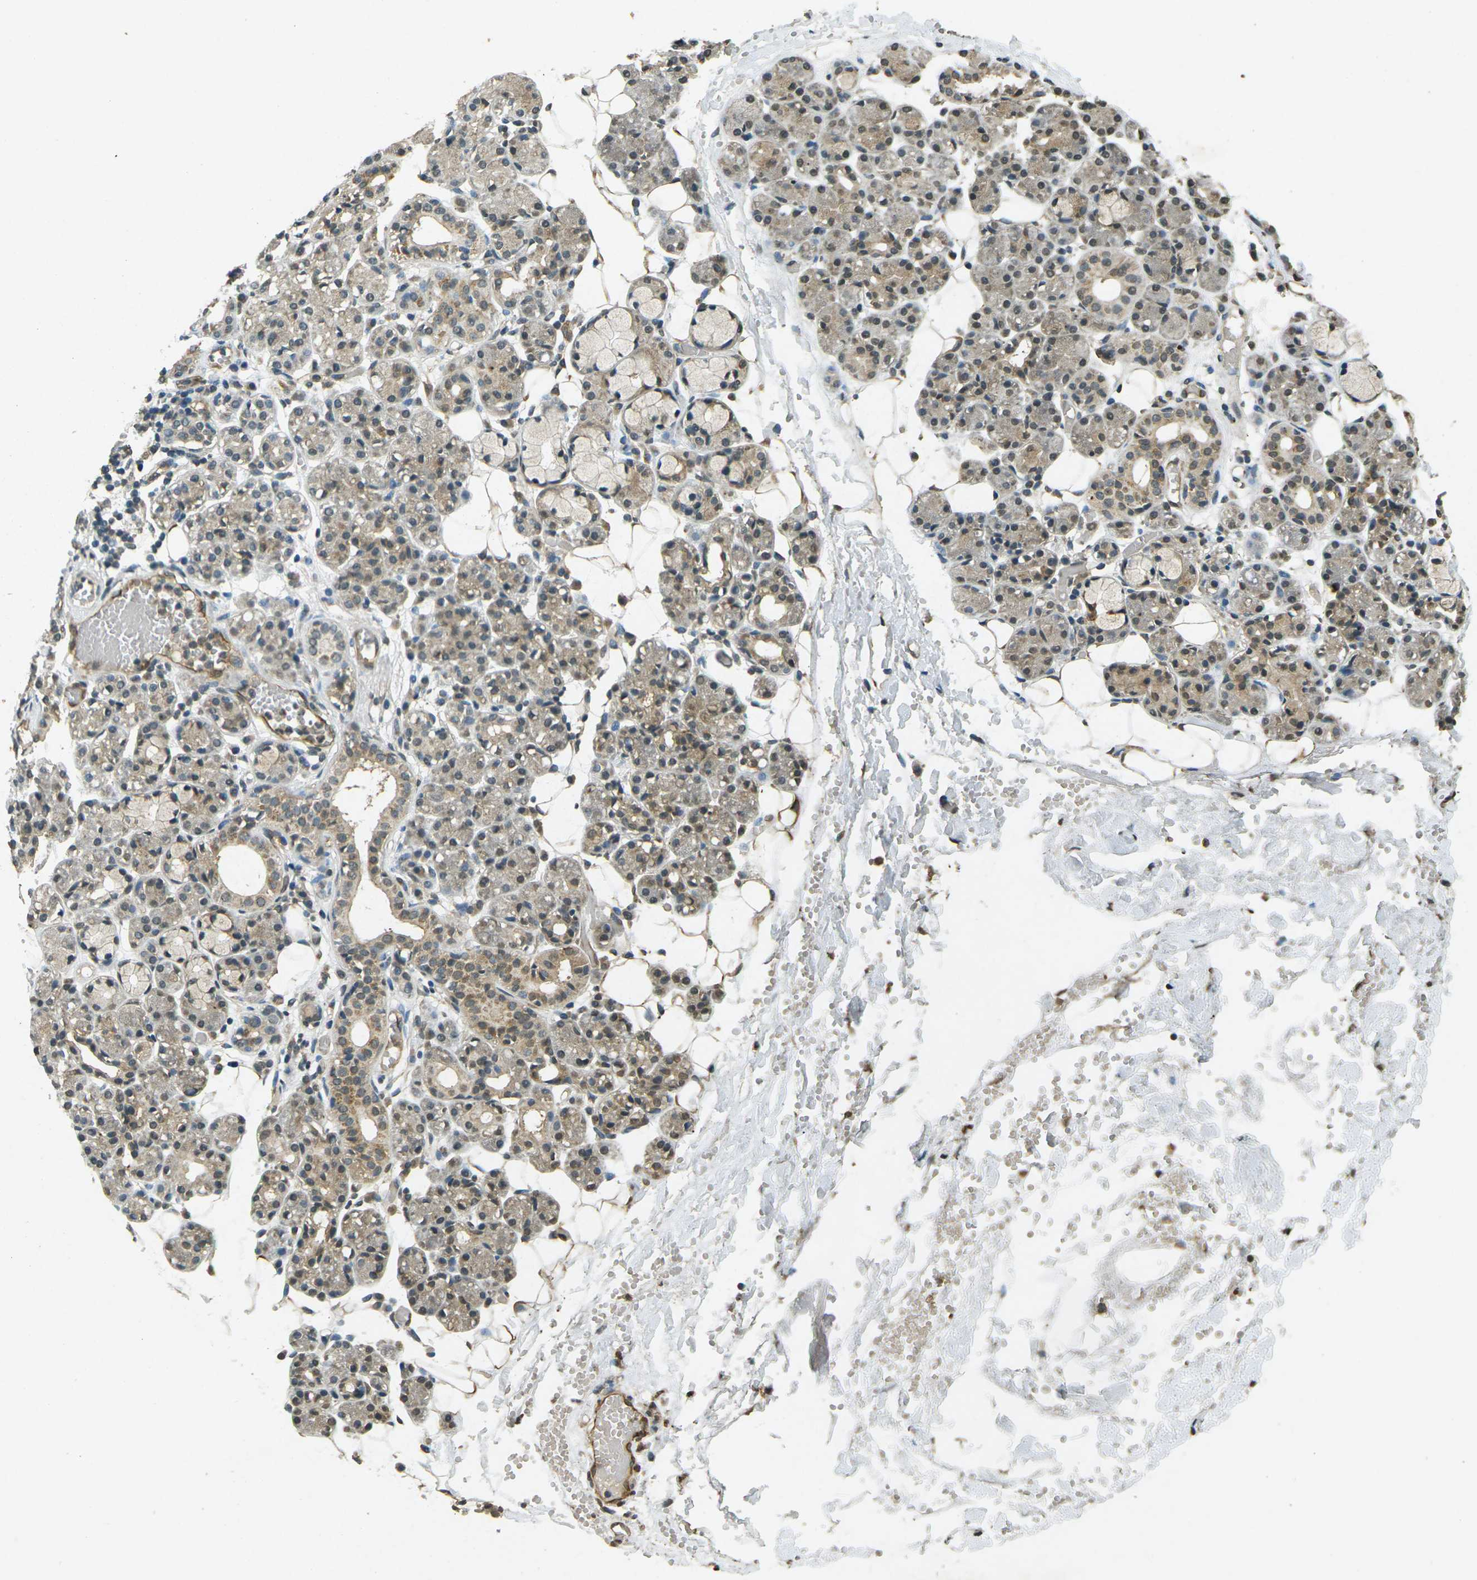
{"staining": {"intensity": "moderate", "quantity": ">75%", "location": "cytoplasmic/membranous"}, "tissue": "salivary gland", "cell_type": "Glandular cells", "image_type": "normal", "snomed": [{"axis": "morphology", "description": "Normal tissue, NOS"}, {"axis": "topography", "description": "Salivary gland"}], "caption": "Protein expression analysis of unremarkable salivary gland displays moderate cytoplasmic/membranous positivity in about >75% of glandular cells. (DAB (3,3'-diaminobenzidine) = brown stain, brightfield microscopy at high magnification).", "gene": "PDE2A", "patient": {"sex": "male", "age": 63}}